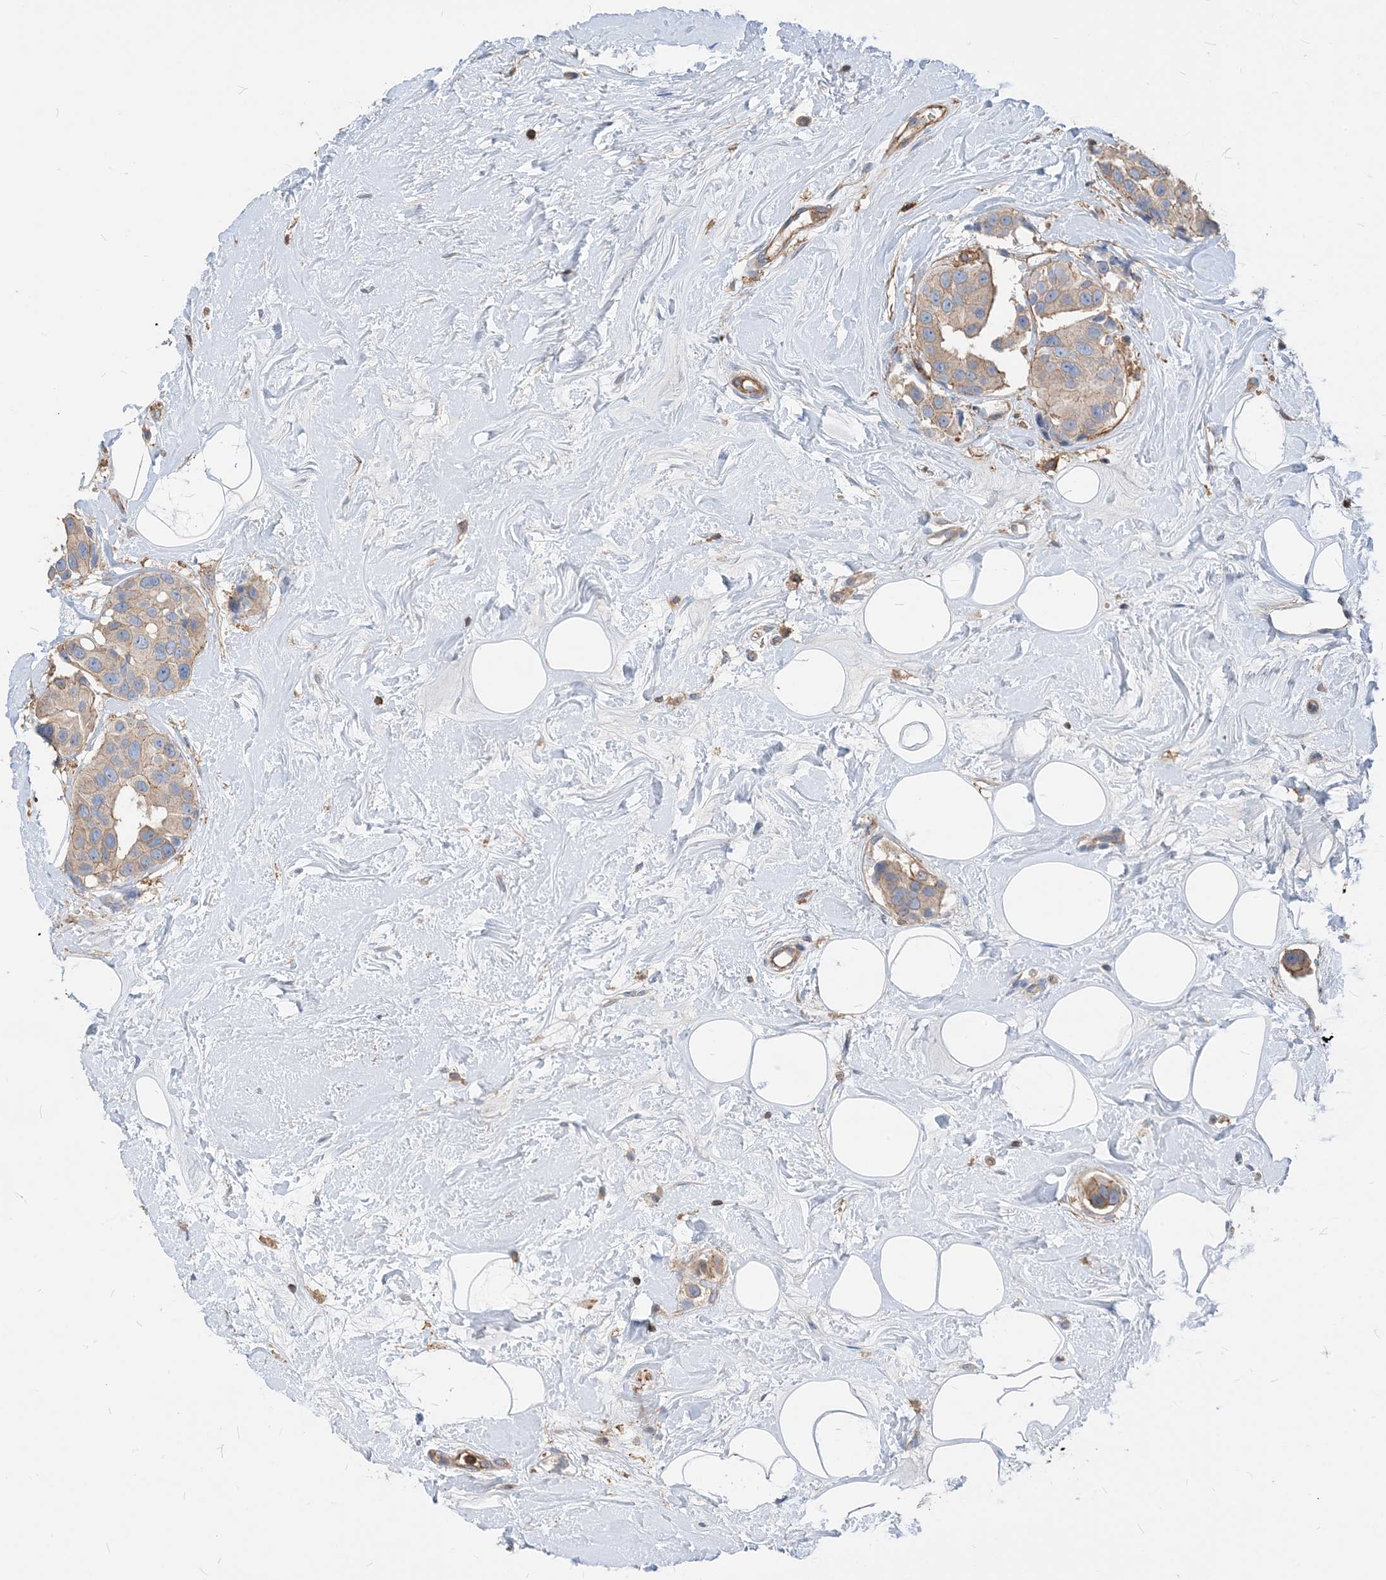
{"staining": {"intensity": "weak", "quantity": ">75%", "location": "cytoplasmic/membranous"}, "tissue": "breast cancer", "cell_type": "Tumor cells", "image_type": "cancer", "snomed": [{"axis": "morphology", "description": "Normal tissue, NOS"}, {"axis": "morphology", "description": "Duct carcinoma"}, {"axis": "topography", "description": "Breast"}], "caption": "Immunohistochemical staining of breast cancer (infiltrating ductal carcinoma) demonstrates low levels of weak cytoplasmic/membranous positivity in about >75% of tumor cells.", "gene": "PARVG", "patient": {"sex": "female", "age": 39}}